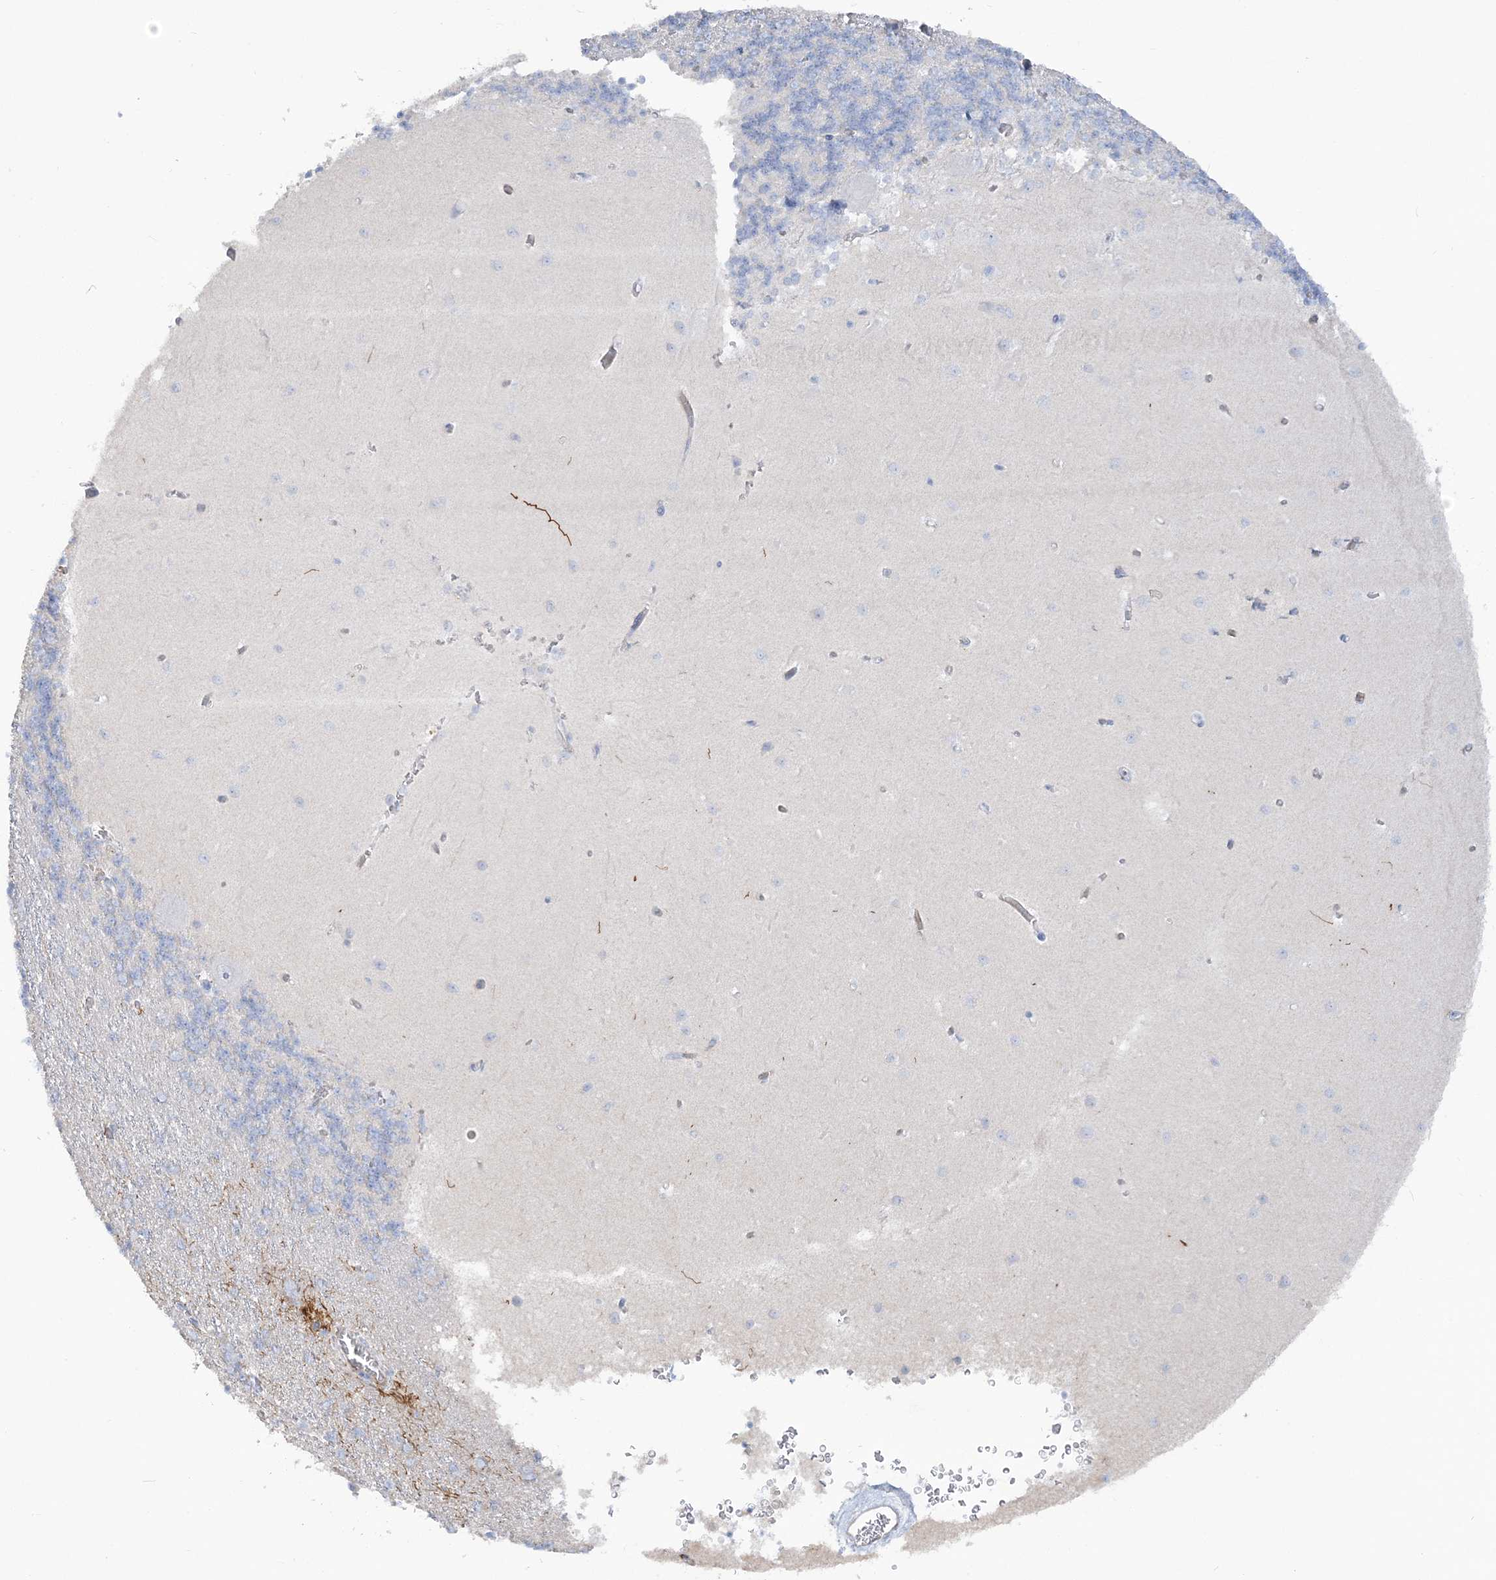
{"staining": {"intensity": "negative", "quantity": "none", "location": "none"}, "tissue": "cerebellum", "cell_type": "Cells in granular layer", "image_type": "normal", "snomed": [{"axis": "morphology", "description": "Normal tissue, NOS"}, {"axis": "topography", "description": "Cerebellum"}], "caption": "Immunohistochemistry histopathology image of unremarkable human cerebellum stained for a protein (brown), which reveals no expression in cells in granular layer.", "gene": "PPIL6", "patient": {"sex": "male", "age": 37}}